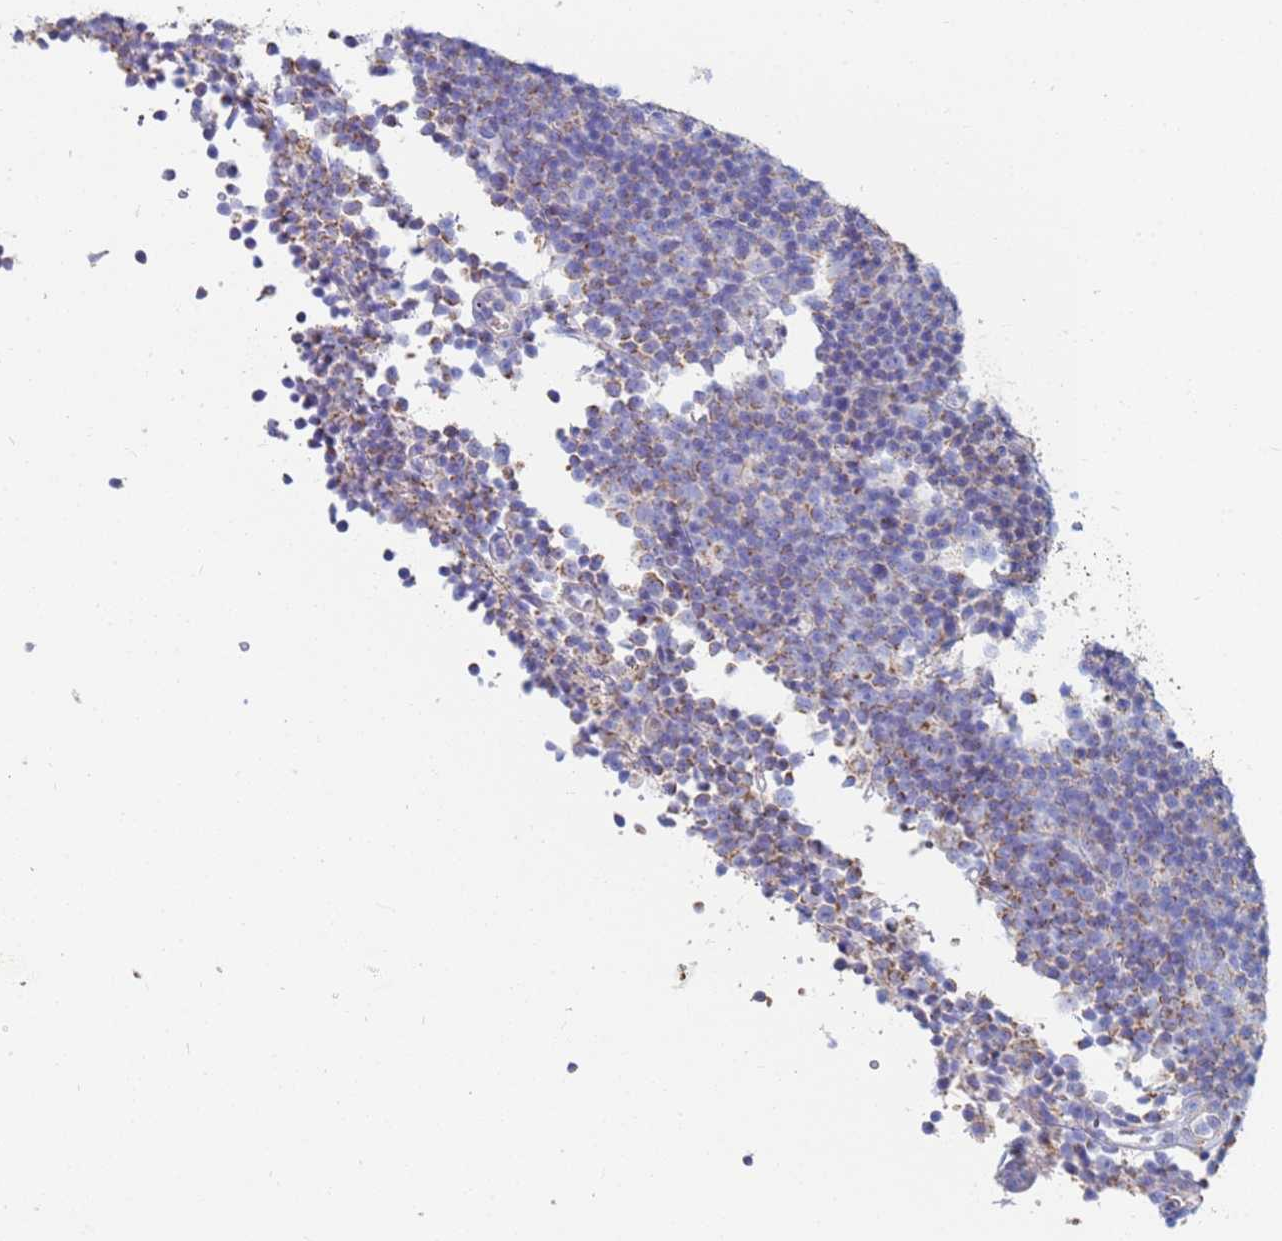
{"staining": {"intensity": "negative", "quantity": "none", "location": "none"}, "tissue": "lymphoma", "cell_type": "Tumor cells", "image_type": "cancer", "snomed": [{"axis": "morphology", "description": "Malignant lymphoma, non-Hodgkin's type, Low grade"}, {"axis": "topography", "description": "Lymph node"}], "caption": "The micrograph reveals no significant expression in tumor cells of lymphoma.", "gene": "UQCRH", "patient": {"sex": "female", "age": 67}}